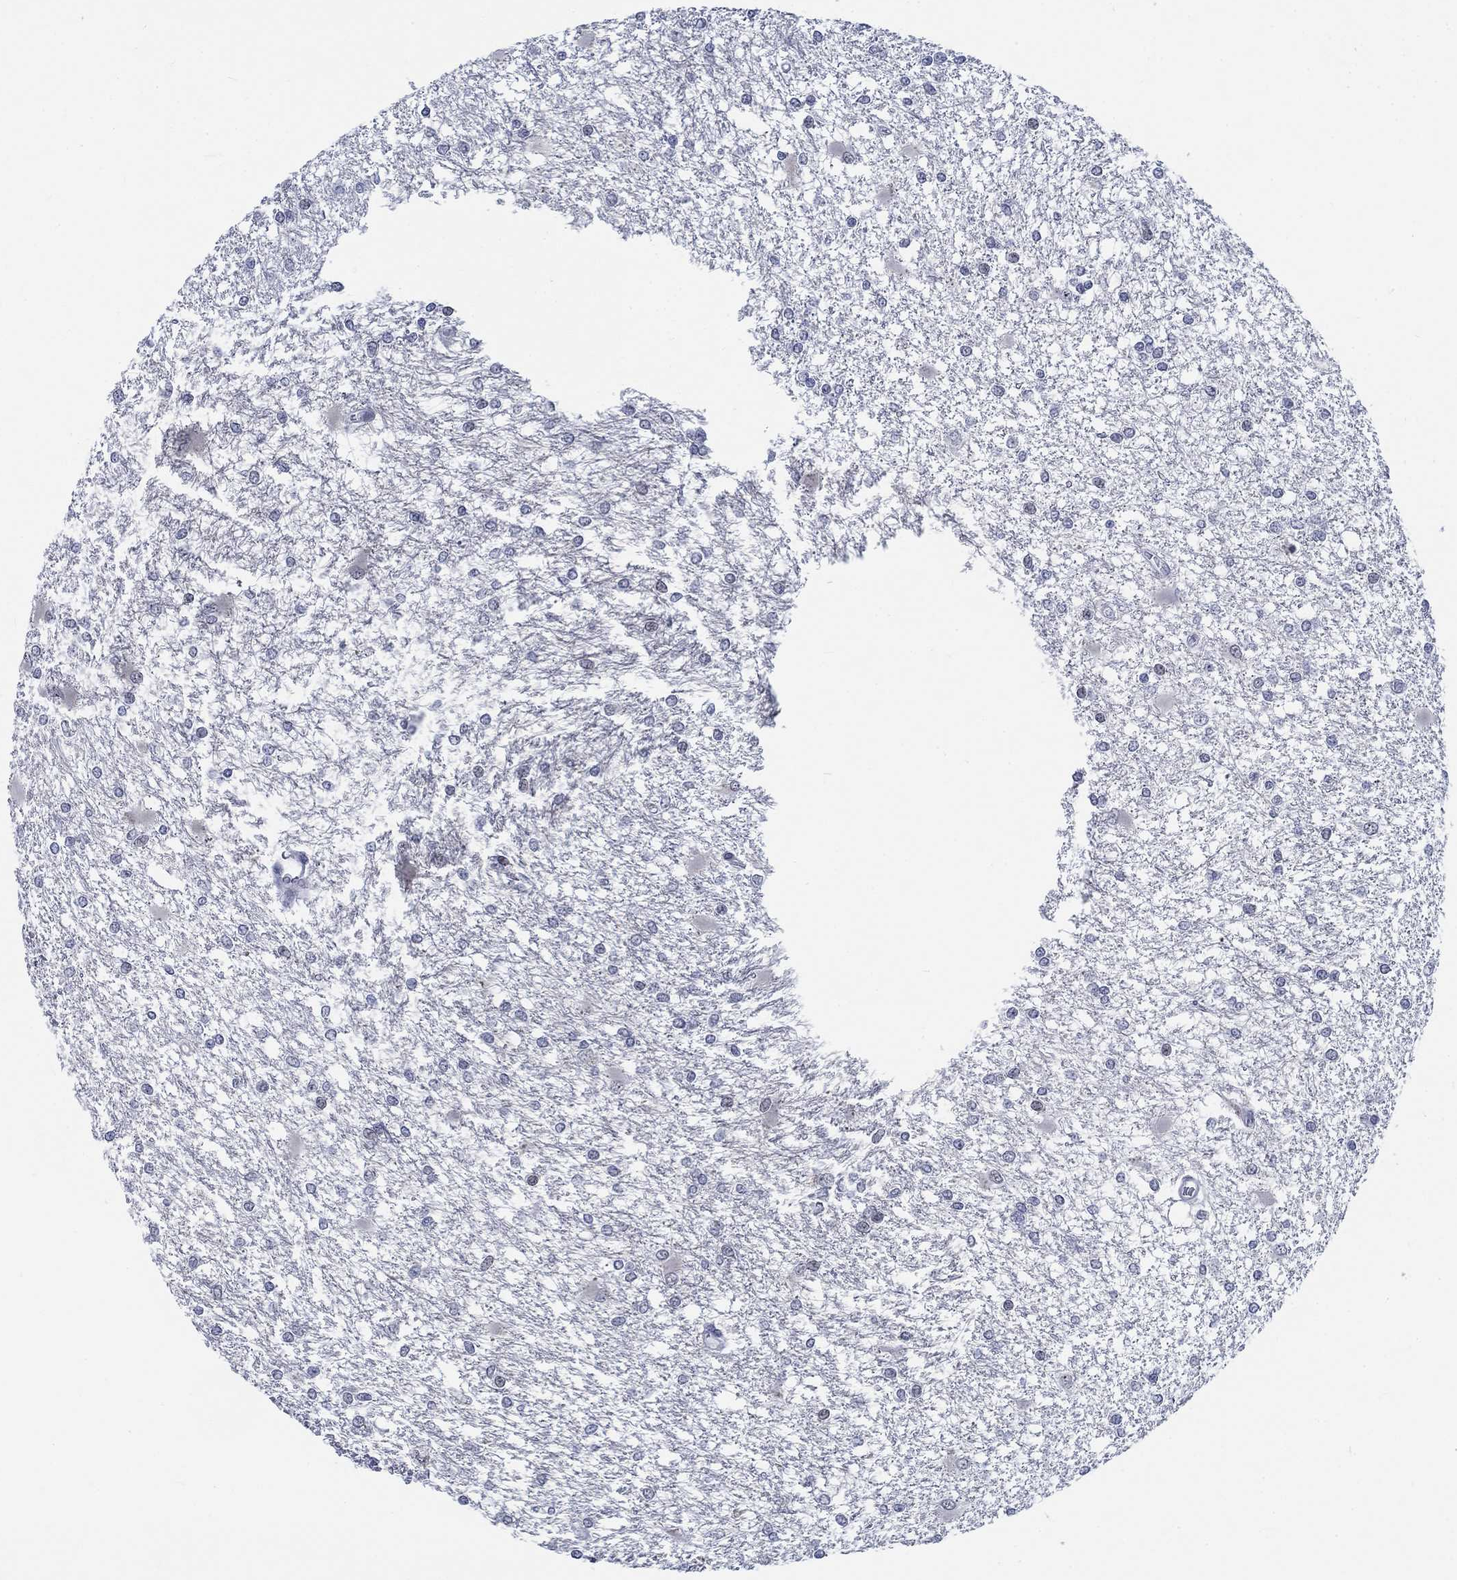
{"staining": {"intensity": "negative", "quantity": "none", "location": "none"}, "tissue": "glioma", "cell_type": "Tumor cells", "image_type": "cancer", "snomed": [{"axis": "morphology", "description": "Glioma, malignant, High grade"}, {"axis": "topography", "description": "Cerebral cortex"}], "caption": "Photomicrograph shows no protein positivity in tumor cells of glioma tissue.", "gene": "NEU3", "patient": {"sex": "male", "age": 79}}